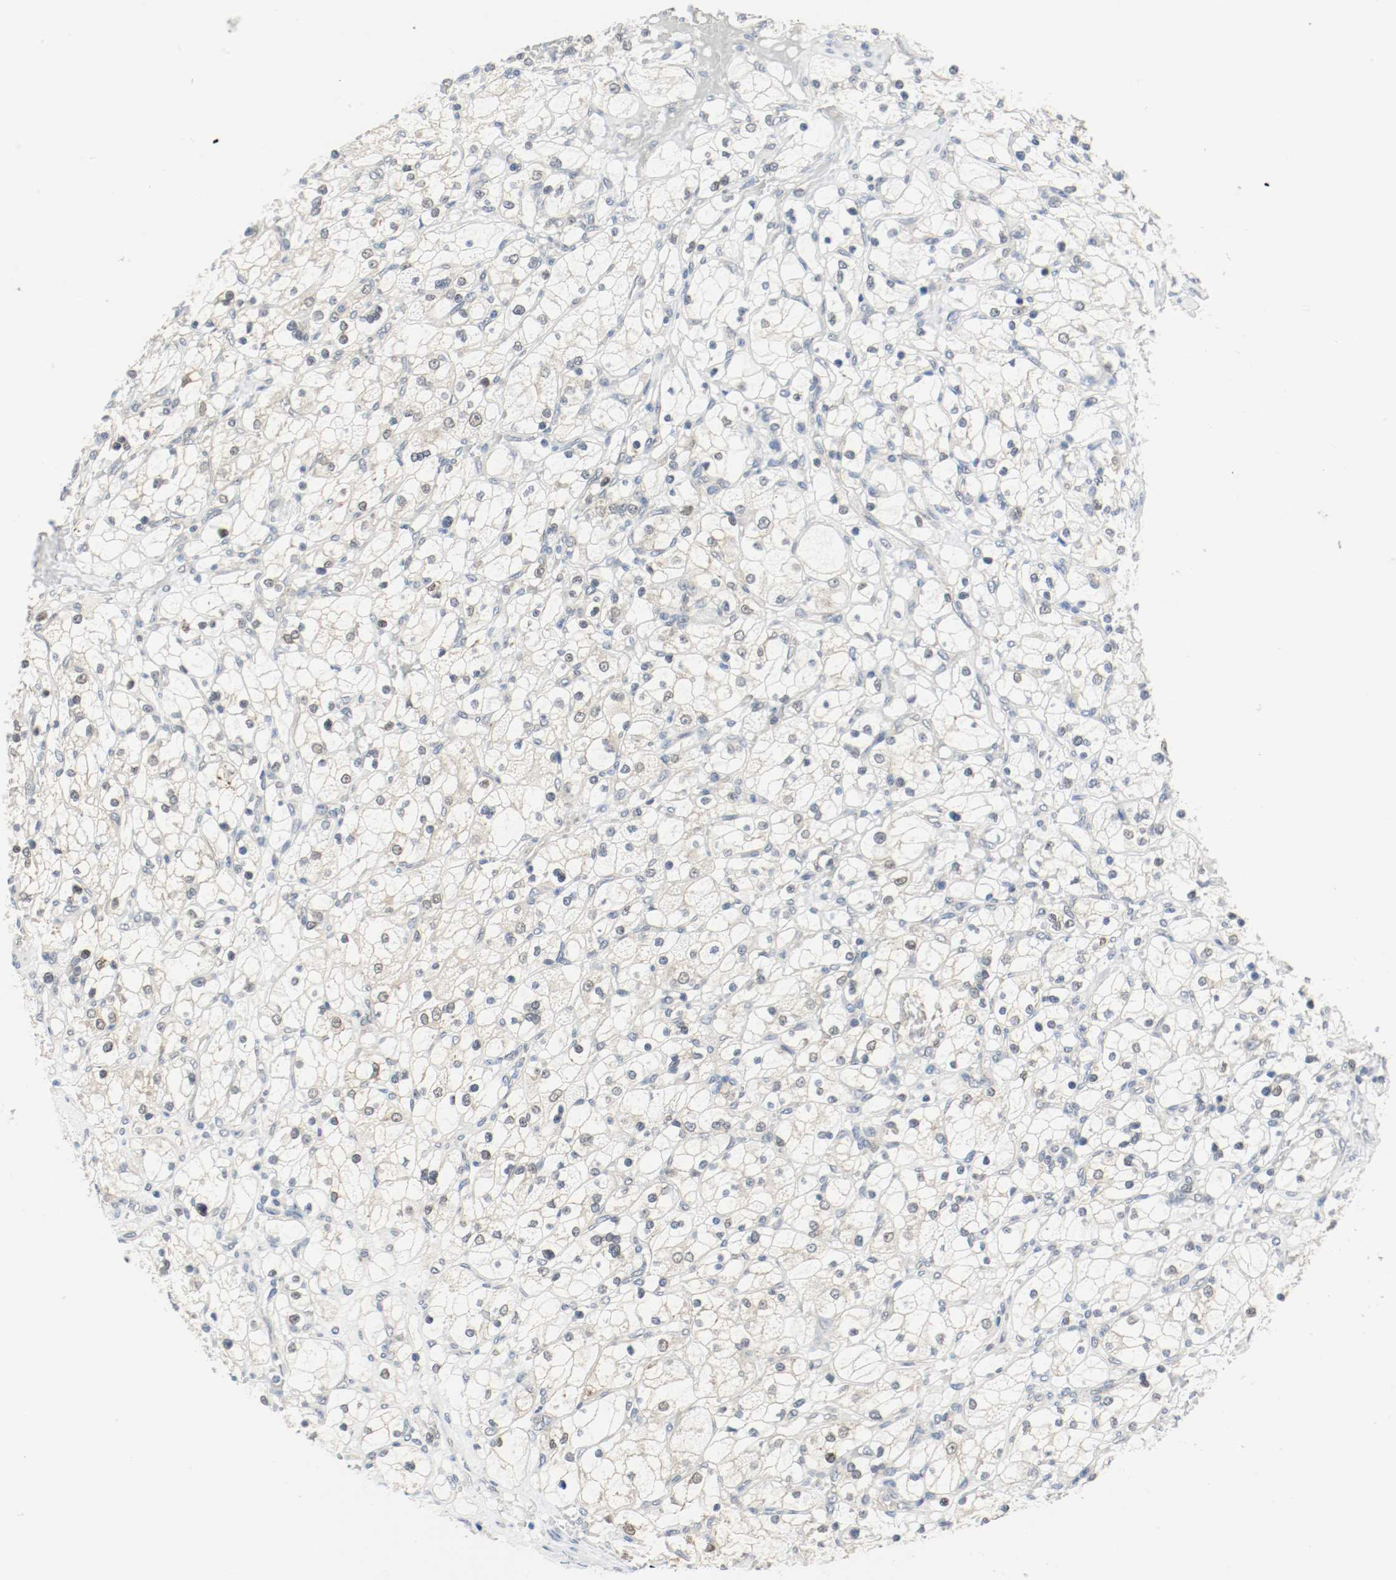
{"staining": {"intensity": "negative", "quantity": "none", "location": "none"}, "tissue": "renal cancer", "cell_type": "Tumor cells", "image_type": "cancer", "snomed": [{"axis": "morphology", "description": "Adenocarcinoma, NOS"}, {"axis": "topography", "description": "Kidney"}], "caption": "IHC histopathology image of human renal adenocarcinoma stained for a protein (brown), which exhibits no staining in tumor cells. Nuclei are stained in blue.", "gene": "PPME1", "patient": {"sex": "female", "age": 83}}